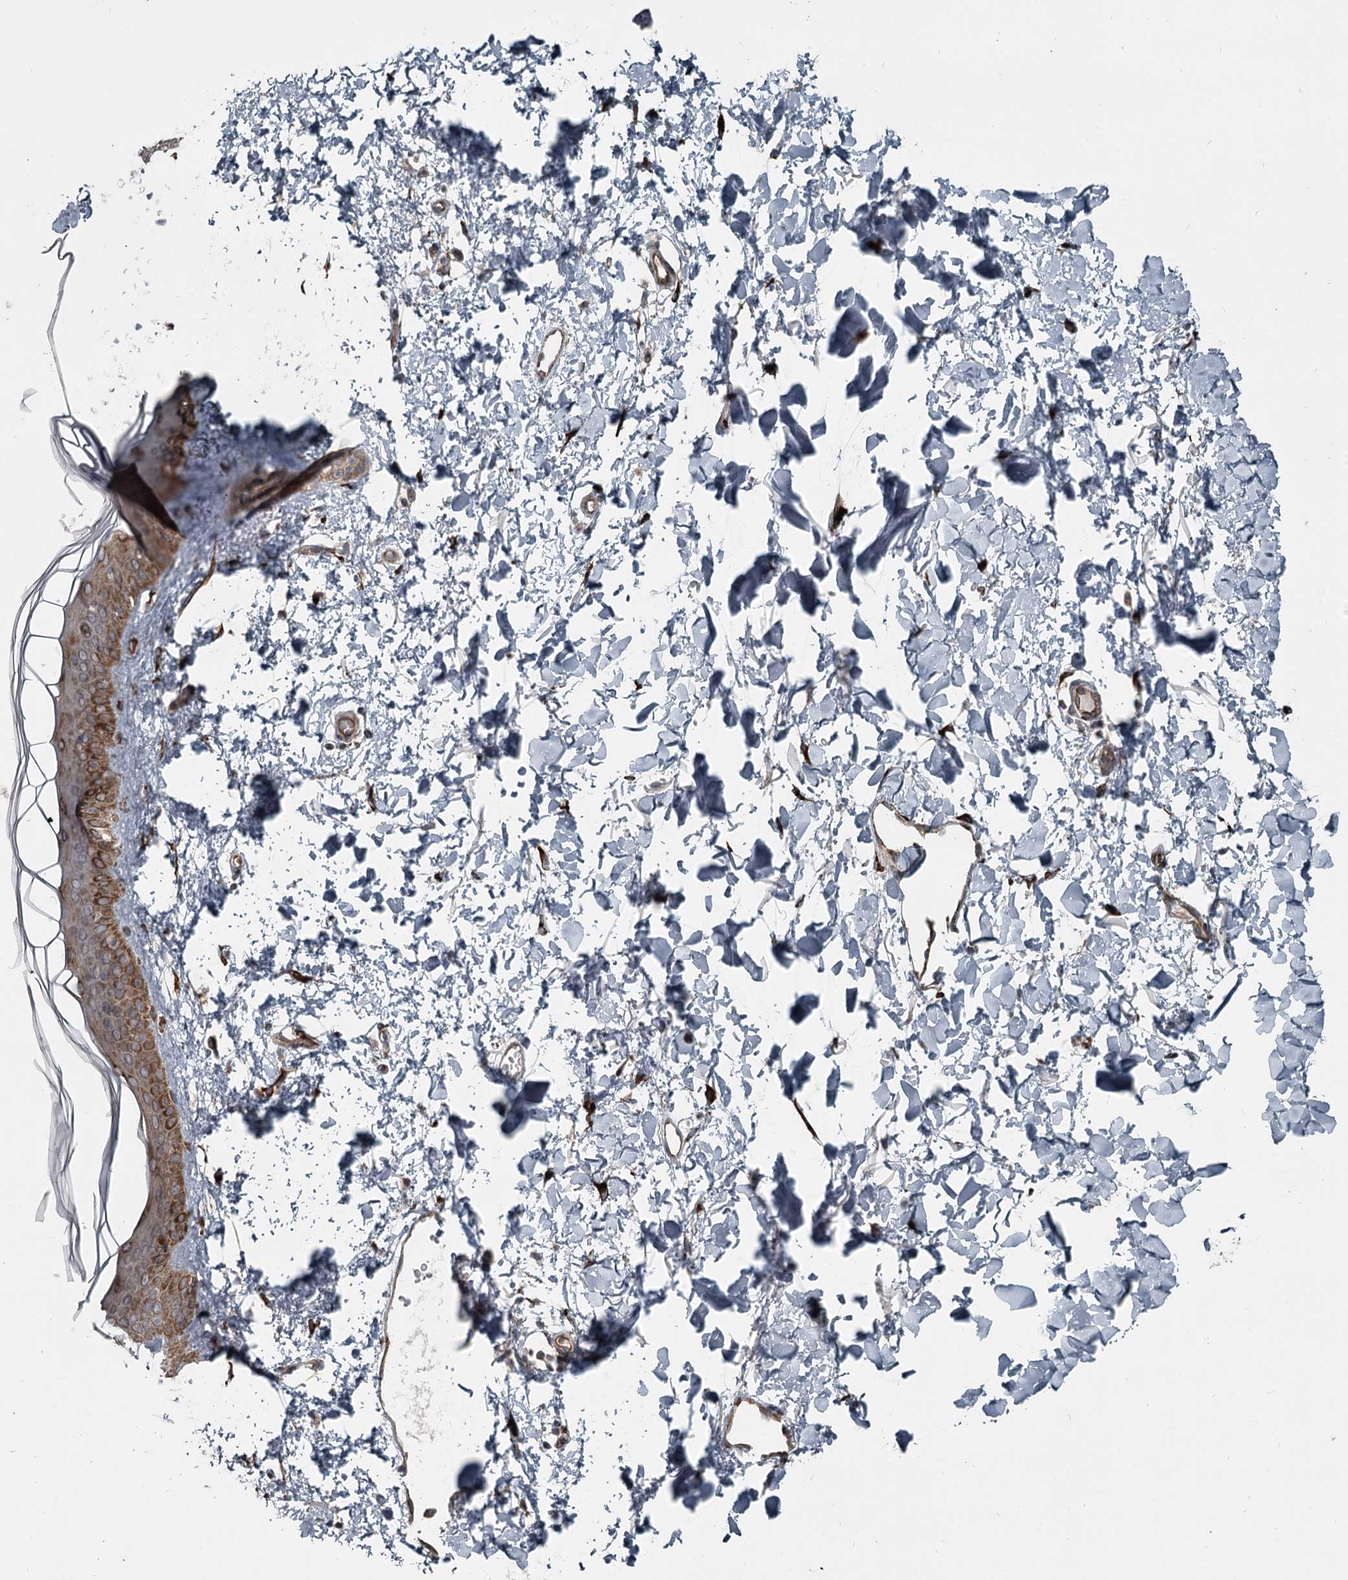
{"staining": {"intensity": "strong", "quantity": ">75%", "location": "cytoplasmic/membranous"}, "tissue": "skin", "cell_type": "Fibroblasts", "image_type": "normal", "snomed": [{"axis": "morphology", "description": "Normal tissue, NOS"}, {"axis": "topography", "description": "Skin"}], "caption": "About >75% of fibroblasts in normal skin demonstrate strong cytoplasmic/membranous protein expression as visualized by brown immunohistochemical staining.", "gene": "RASSF8", "patient": {"sex": "female", "age": 58}}